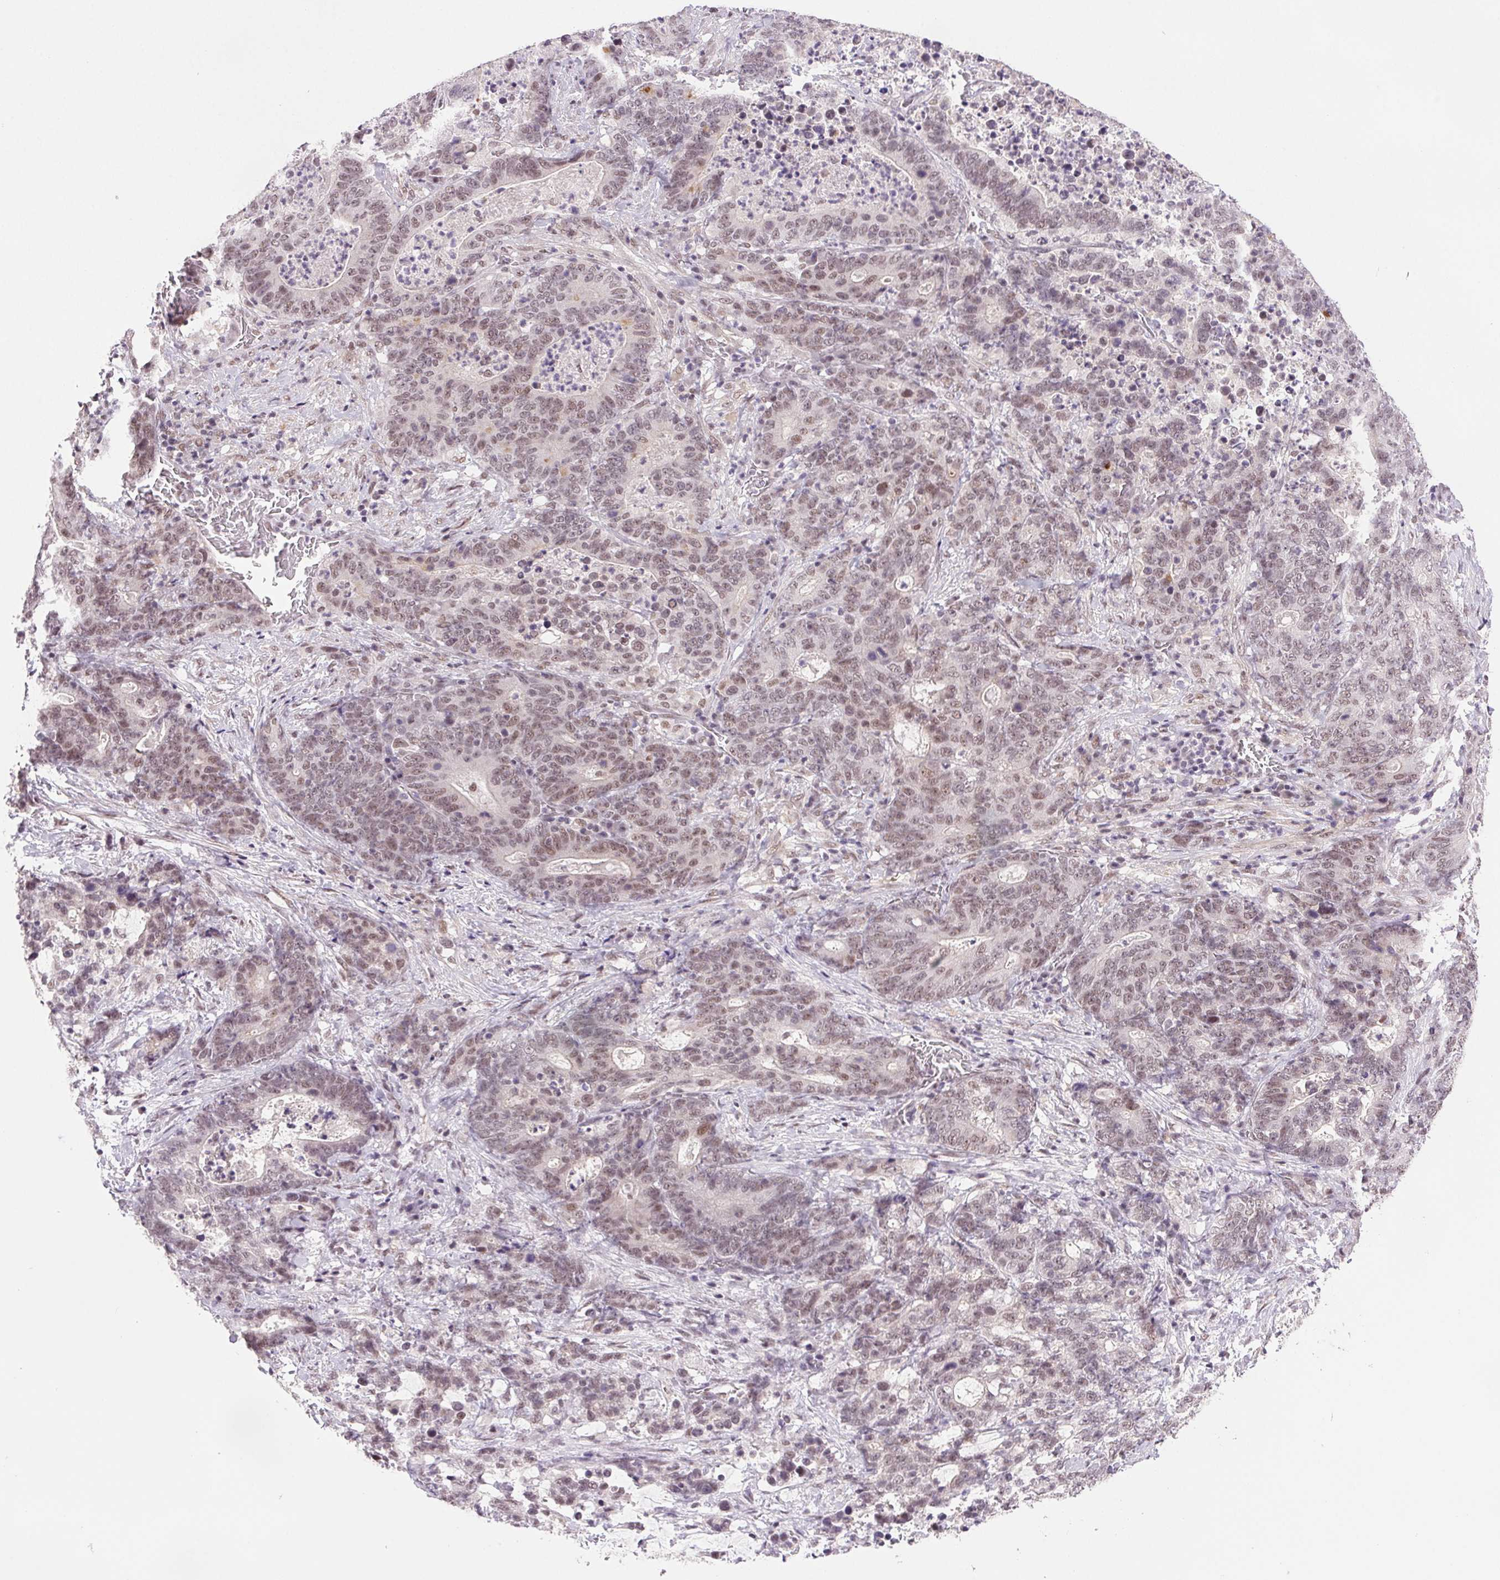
{"staining": {"intensity": "moderate", "quantity": "25%-75%", "location": "nuclear"}, "tissue": "stomach cancer", "cell_type": "Tumor cells", "image_type": "cancer", "snomed": [{"axis": "morphology", "description": "Normal tissue, NOS"}, {"axis": "morphology", "description": "Adenocarcinoma, NOS"}, {"axis": "topography", "description": "Stomach"}], "caption": "Protein staining displays moderate nuclear expression in approximately 25%-75% of tumor cells in adenocarcinoma (stomach). The protein is stained brown, and the nuclei are stained in blue (DAB (3,3'-diaminobenzidine) IHC with brightfield microscopy, high magnification).", "gene": "PRPF18", "patient": {"sex": "female", "age": 64}}